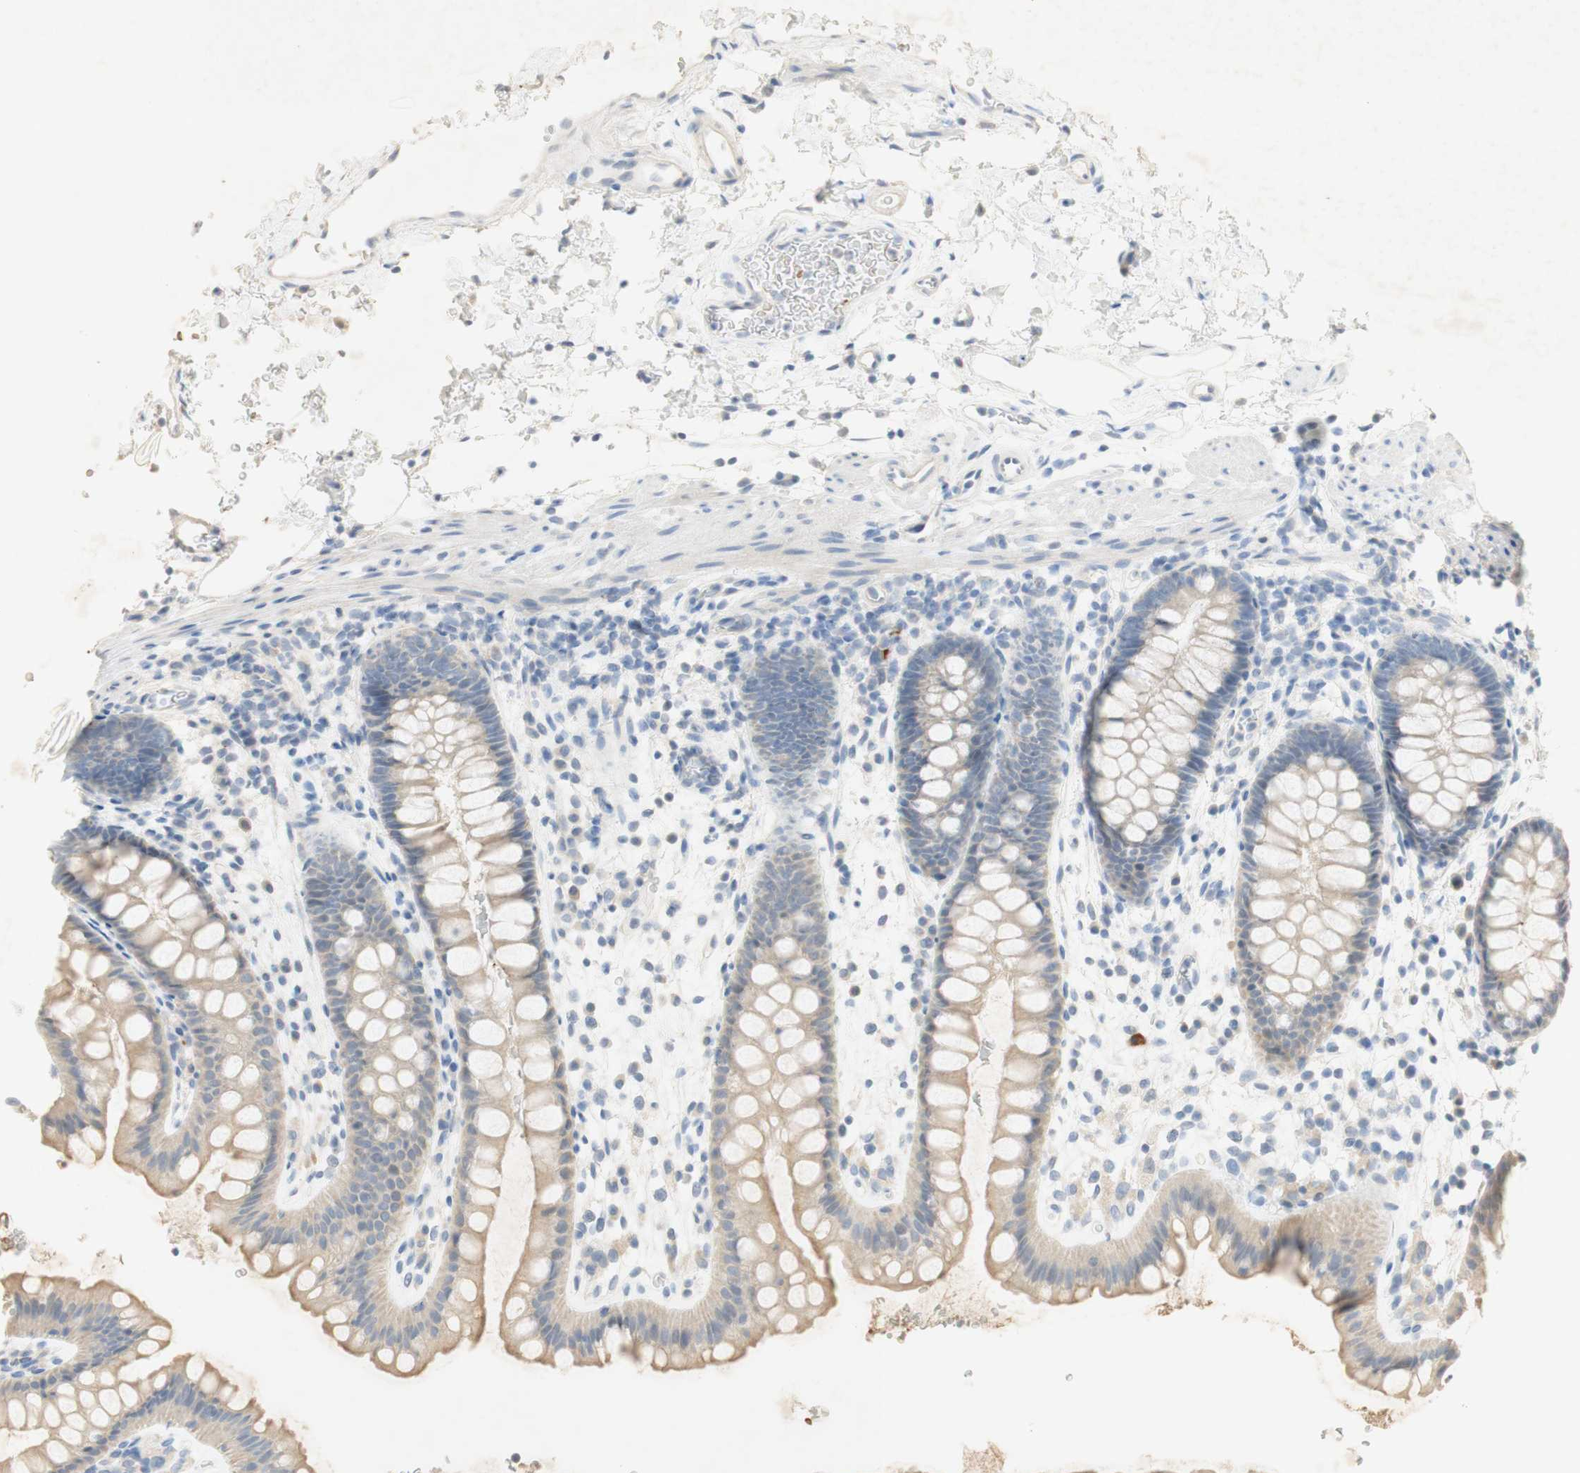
{"staining": {"intensity": "weak", "quantity": "25%-75%", "location": "cytoplasmic/membranous"}, "tissue": "rectum", "cell_type": "Glandular cells", "image_type": "normal", "snomed": [{"axis": "morphology", "description": "Normal tissue, NOS"}, {"axis": "topography", "description": "Rectum"}], "caption": "Normal rectum shows weak cytoplasmic/membranous positivity in about 25%-75% of glandular cells (DAB IHC with brightfield microscopy, high magnification)..", "gene": "EPO", "patient": {"sex": "female", "age": 24}}